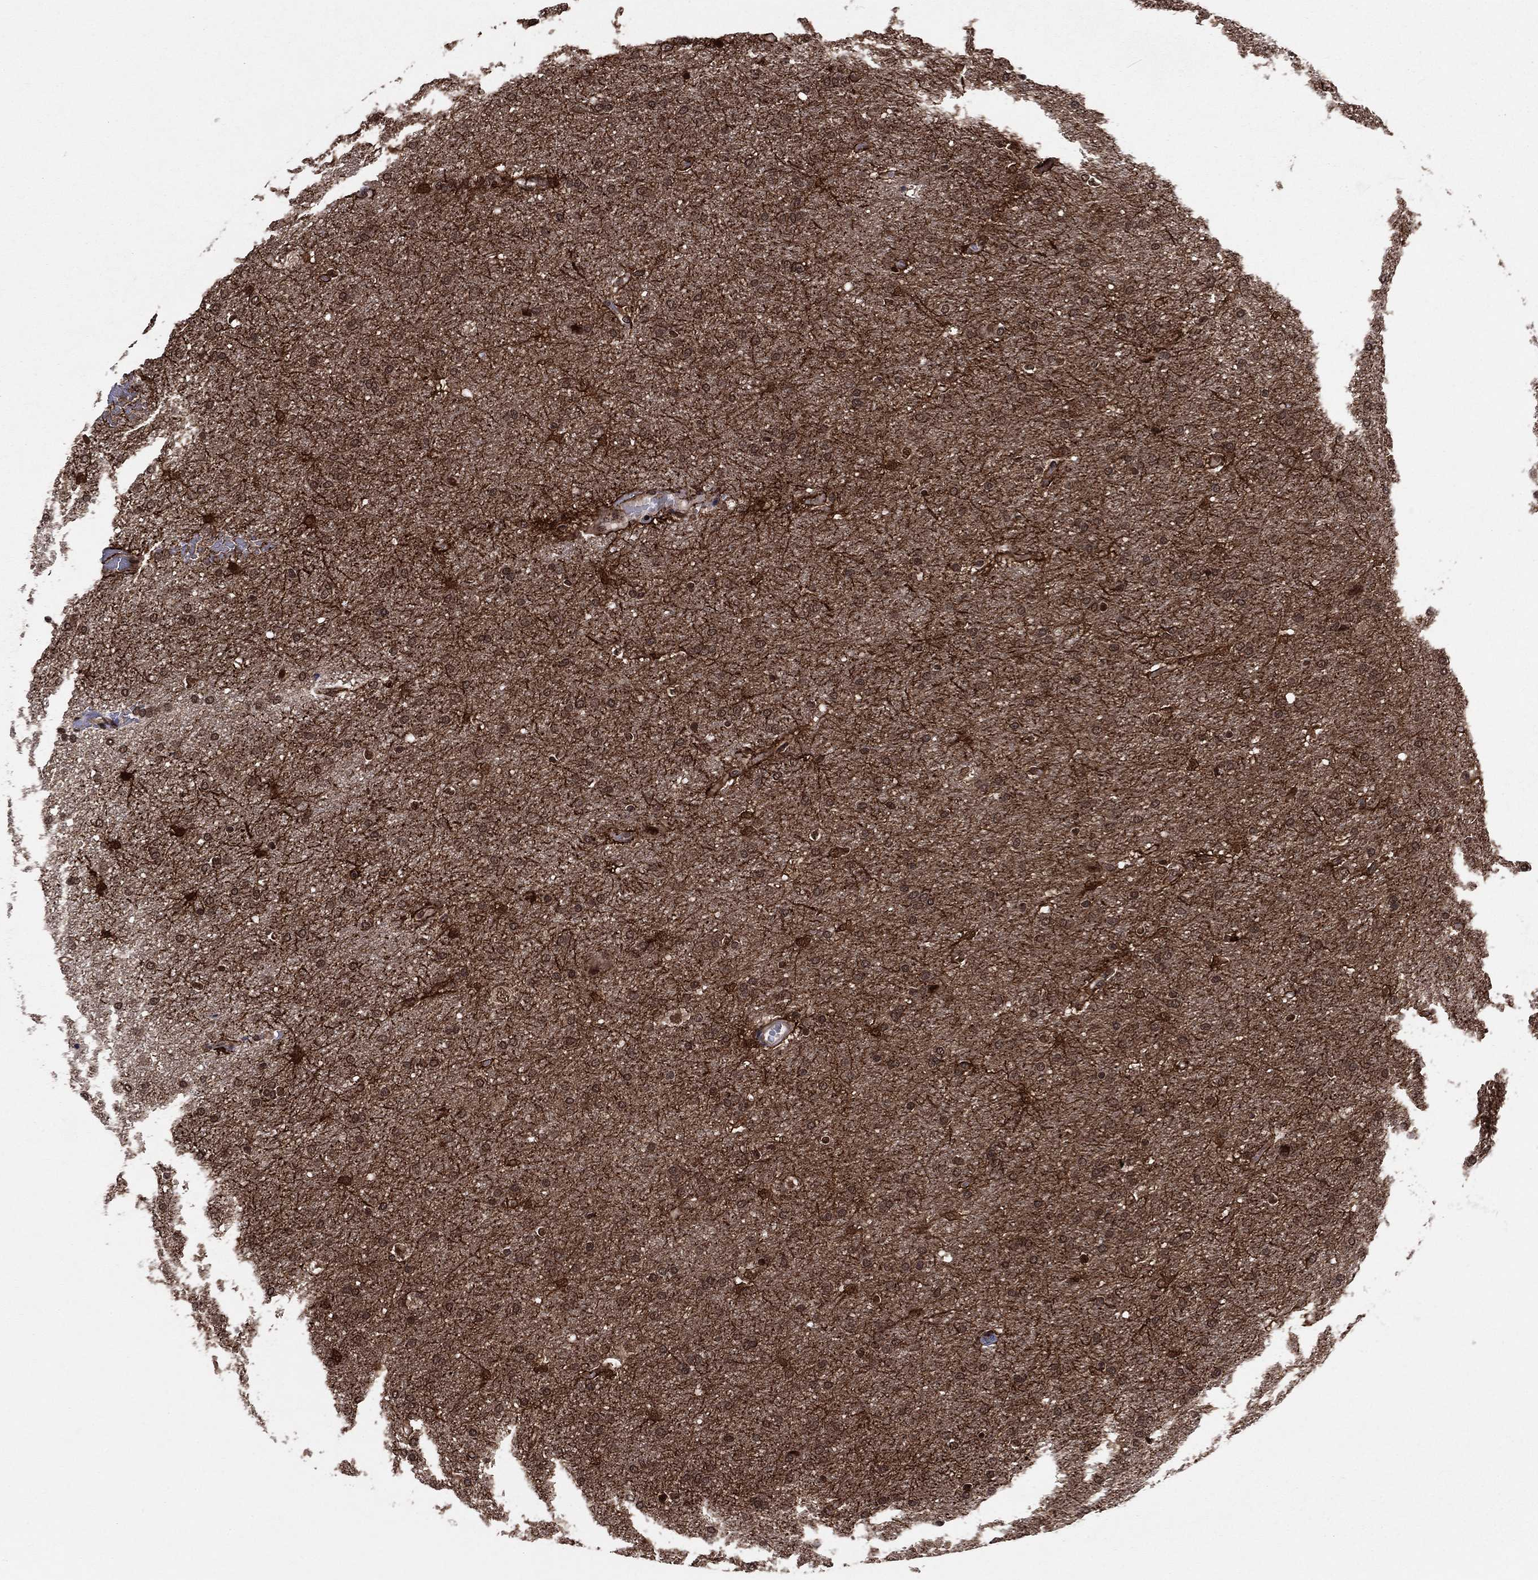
{"staining": {"intensity": "negative", "quantity": "none", "location": "none"}, "tissue": "glioma", "cell_type": "Tumor cells", "image_type": "cancer", "snomed": [{"axis": "morphology", "description": "Glioma, malignant, Low grade"}, {"axis": "topography", "description": "Brain"}], "caption": "Immunohistochemistry of glioma shows no staining in tumor cells. (DAB immunohistochemistry, high magnification).", "gene": "SSX2IP", "patient": {"sex": "female", "age": 37}}